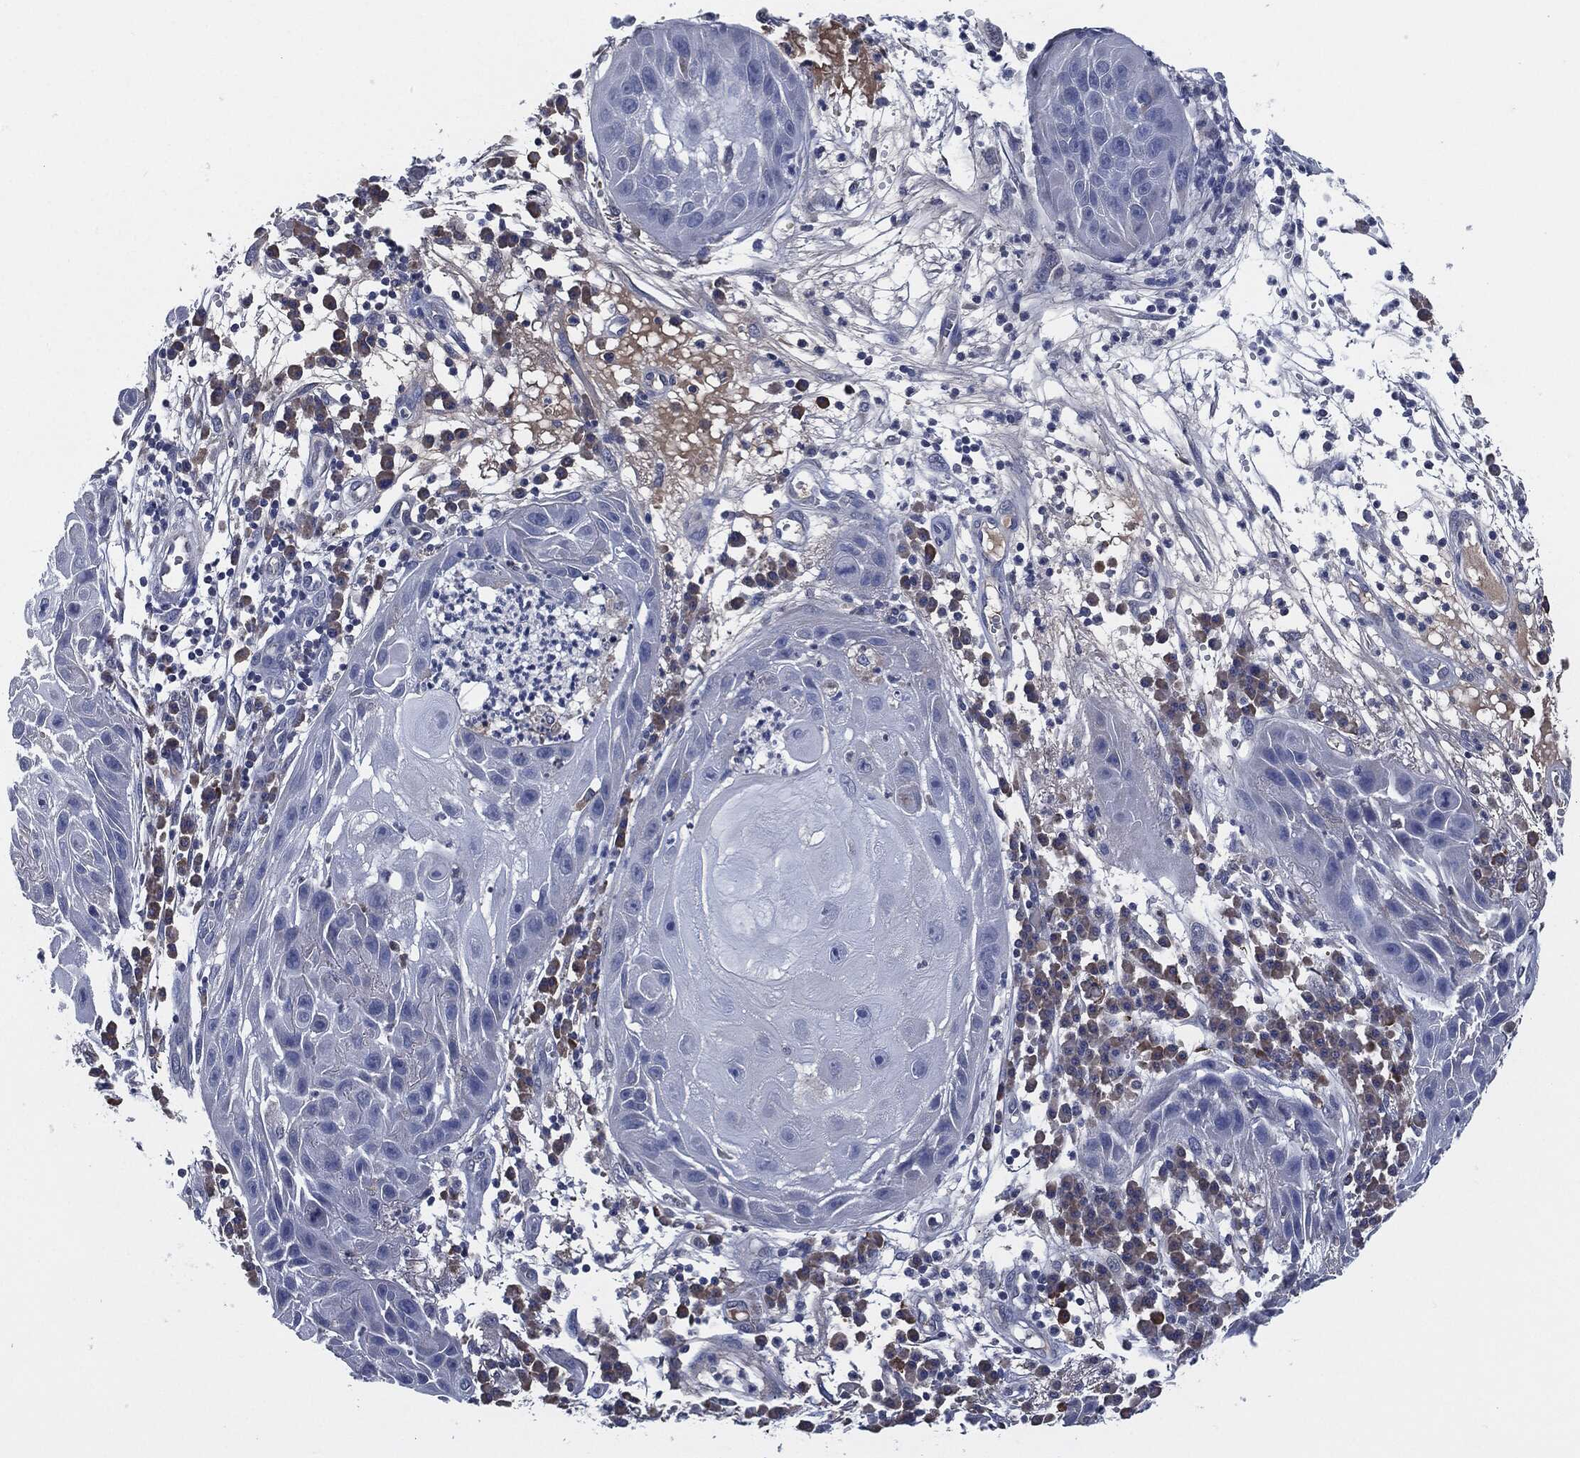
{"staining": {"intensity": "negative", "quantity": "none", "location": "none"}, "tissue": "skin cancer", "cell_type": "Tumor cells", "image_type": "cancer", "snomed": [{"axis": "morphology", "description": "Normal tissue, NOS"}, {"axis": "morphology", "description": "Squamous cell carcinoma, NOS"}, {"axis": "topography", "description": "Skin"}], "caption": "Tumor cells show no significant positivity in skin squamous cell carcinoma. (Brightfield microscopy of DAB immunohistochemistry (IHC) at high magnification).", "gene": "IL2RG", "patient": {"sex": "male", "age": 79}}